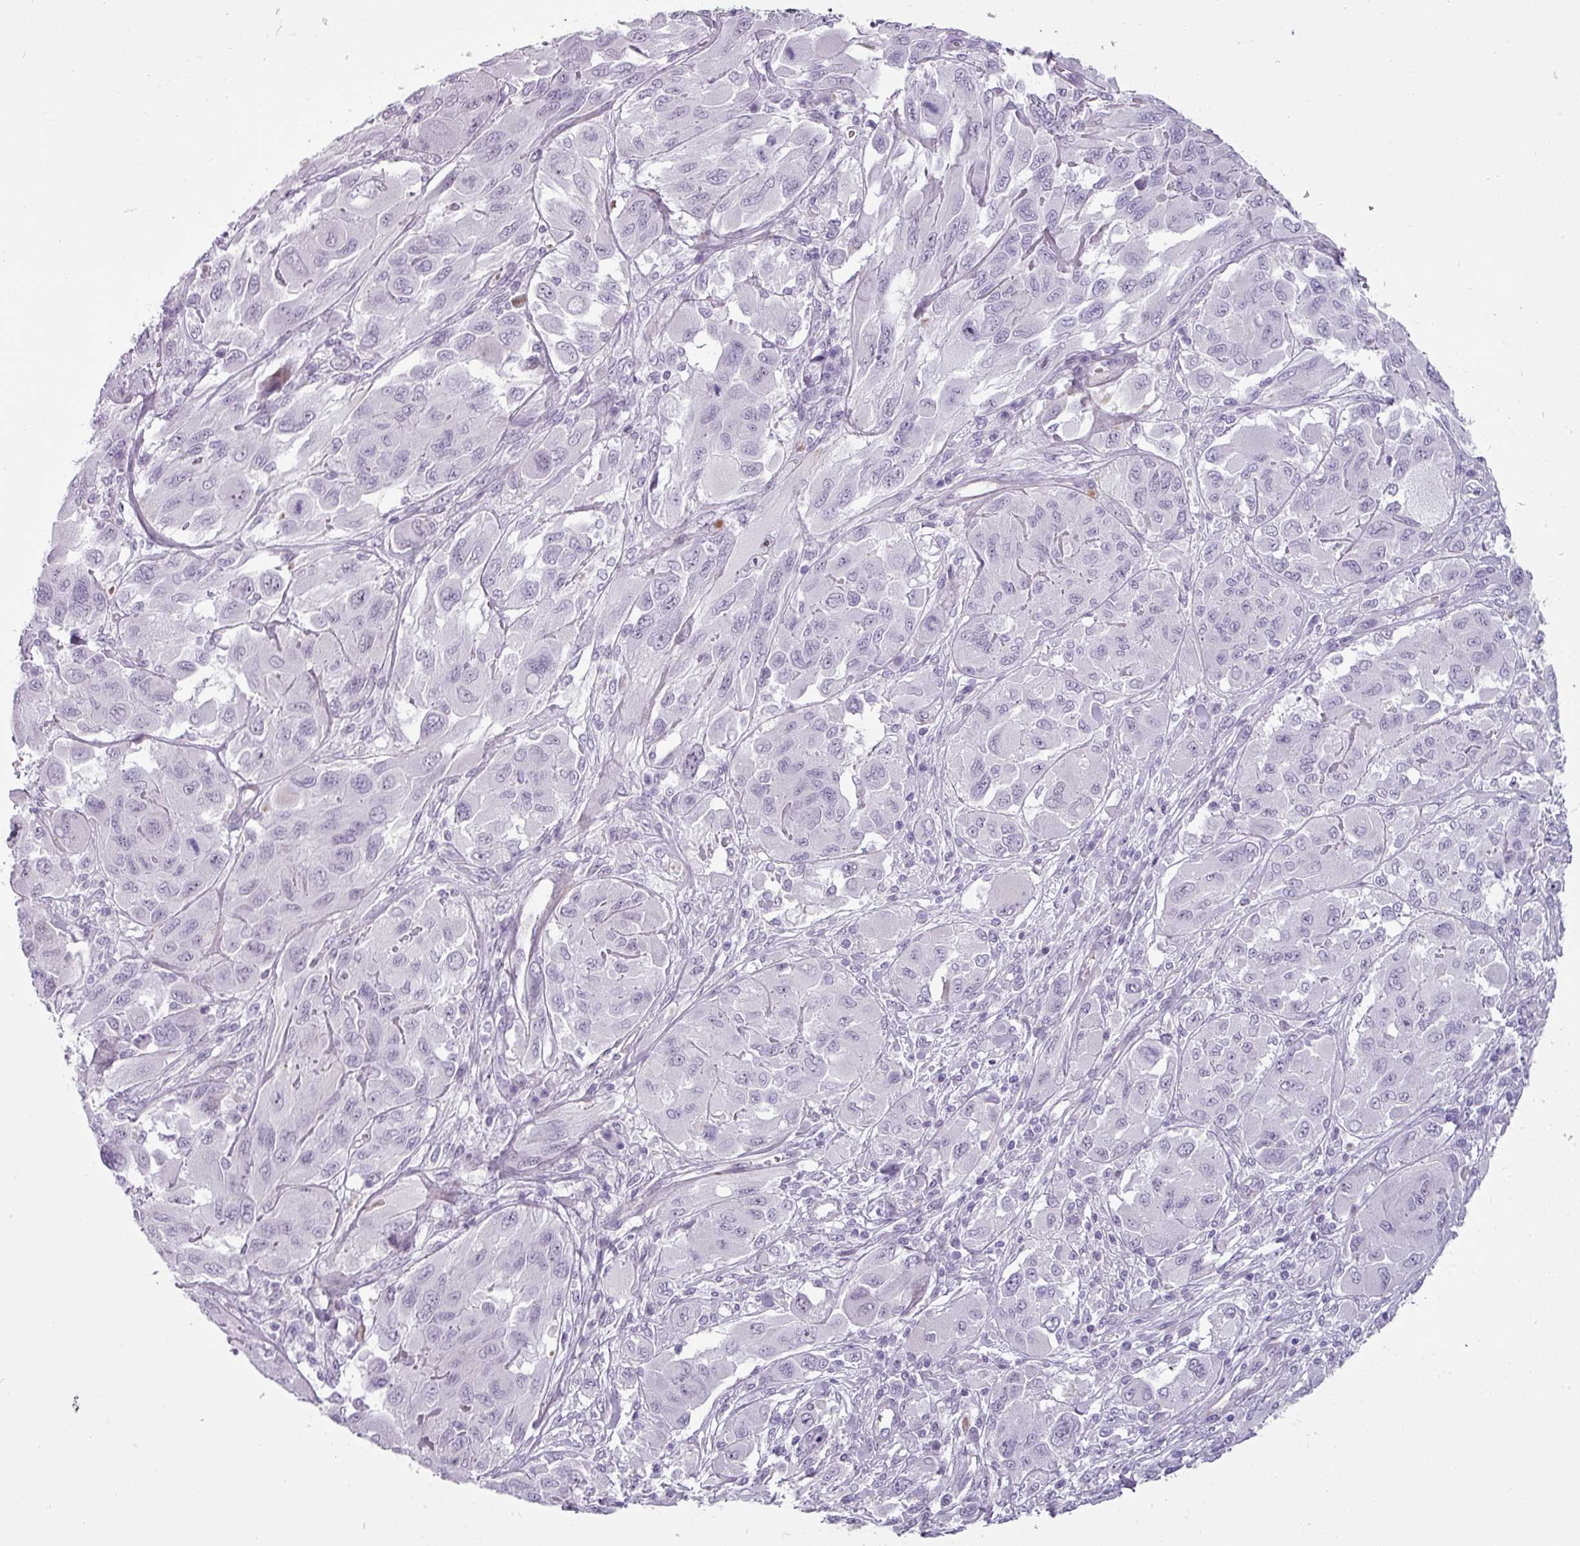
{"staining": {"intensity": "negative", "quantity": "none", "location": "none"}, "tissue": "melanoma", "cell_type": "Tumor cells", "image_type": "cancer", "snomed": [{"axis": "morphology", "description": "Malignant melanoma, NOS"}, {"axis": "topography", "description": "Skin"}], "caption": "Protein analysis of melanoma reveals no significant expression in tumor cells.", "gene": "CHRDL1", "patient": {"sex": "female", "age": 91}}